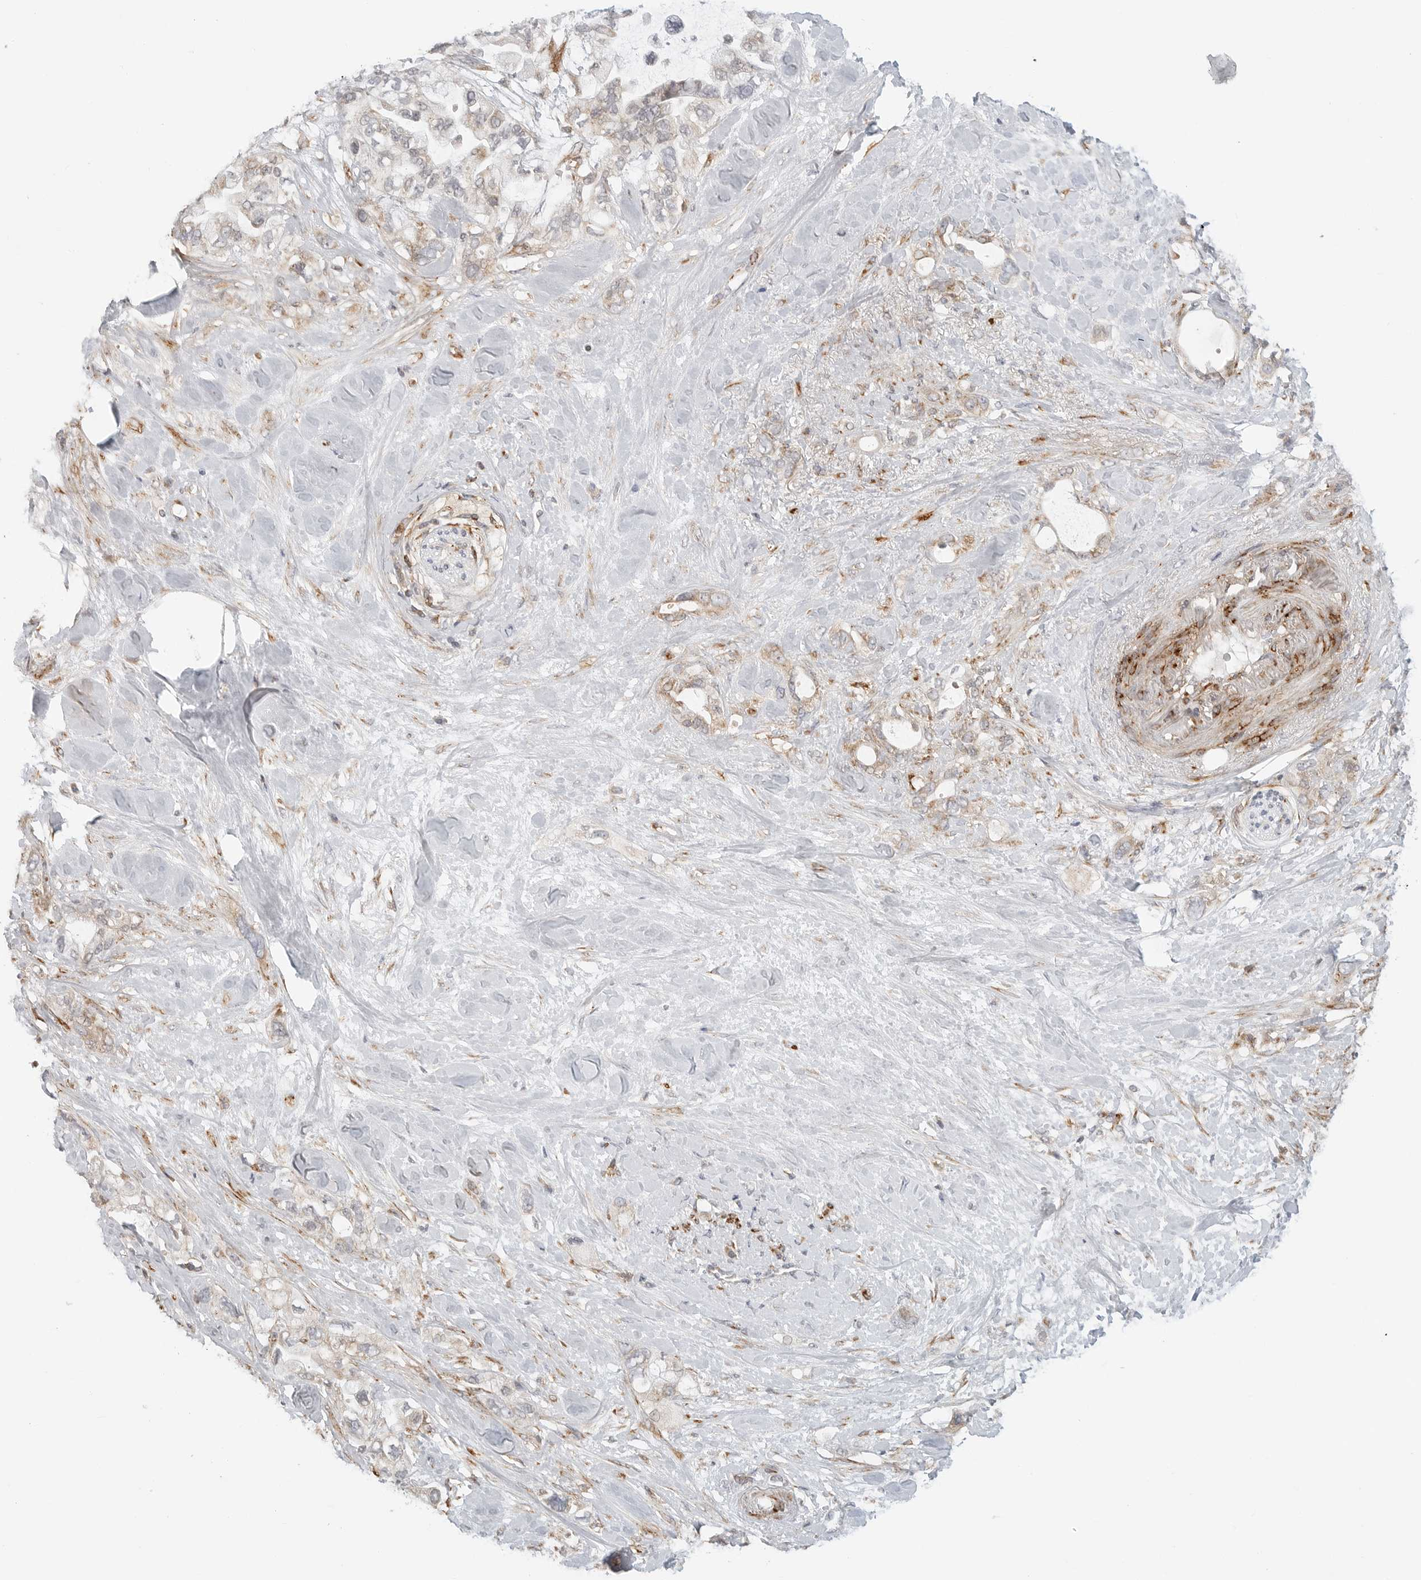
{"staining": {"intensity": "weak", "quantity": "<25%", "location": "cytoplasmic/membranous"}, "tissue": "pancreatic cancer", "cell_type": "Tumor cells", "image_type": "cancer", "snomed": [{"axis": "morphology", "description": "Adenocarcinoma, NOS"}, {"axis": "topography", "description": "Pancreas"}], "caption": "Immunohistochemistry (IHC) of human pancreatic cancer (adenocarcinoma) exhibits no expression in tumor cells.", "gene": "C1QTNF1", "patient": {"sex": "female", "age": 56}}